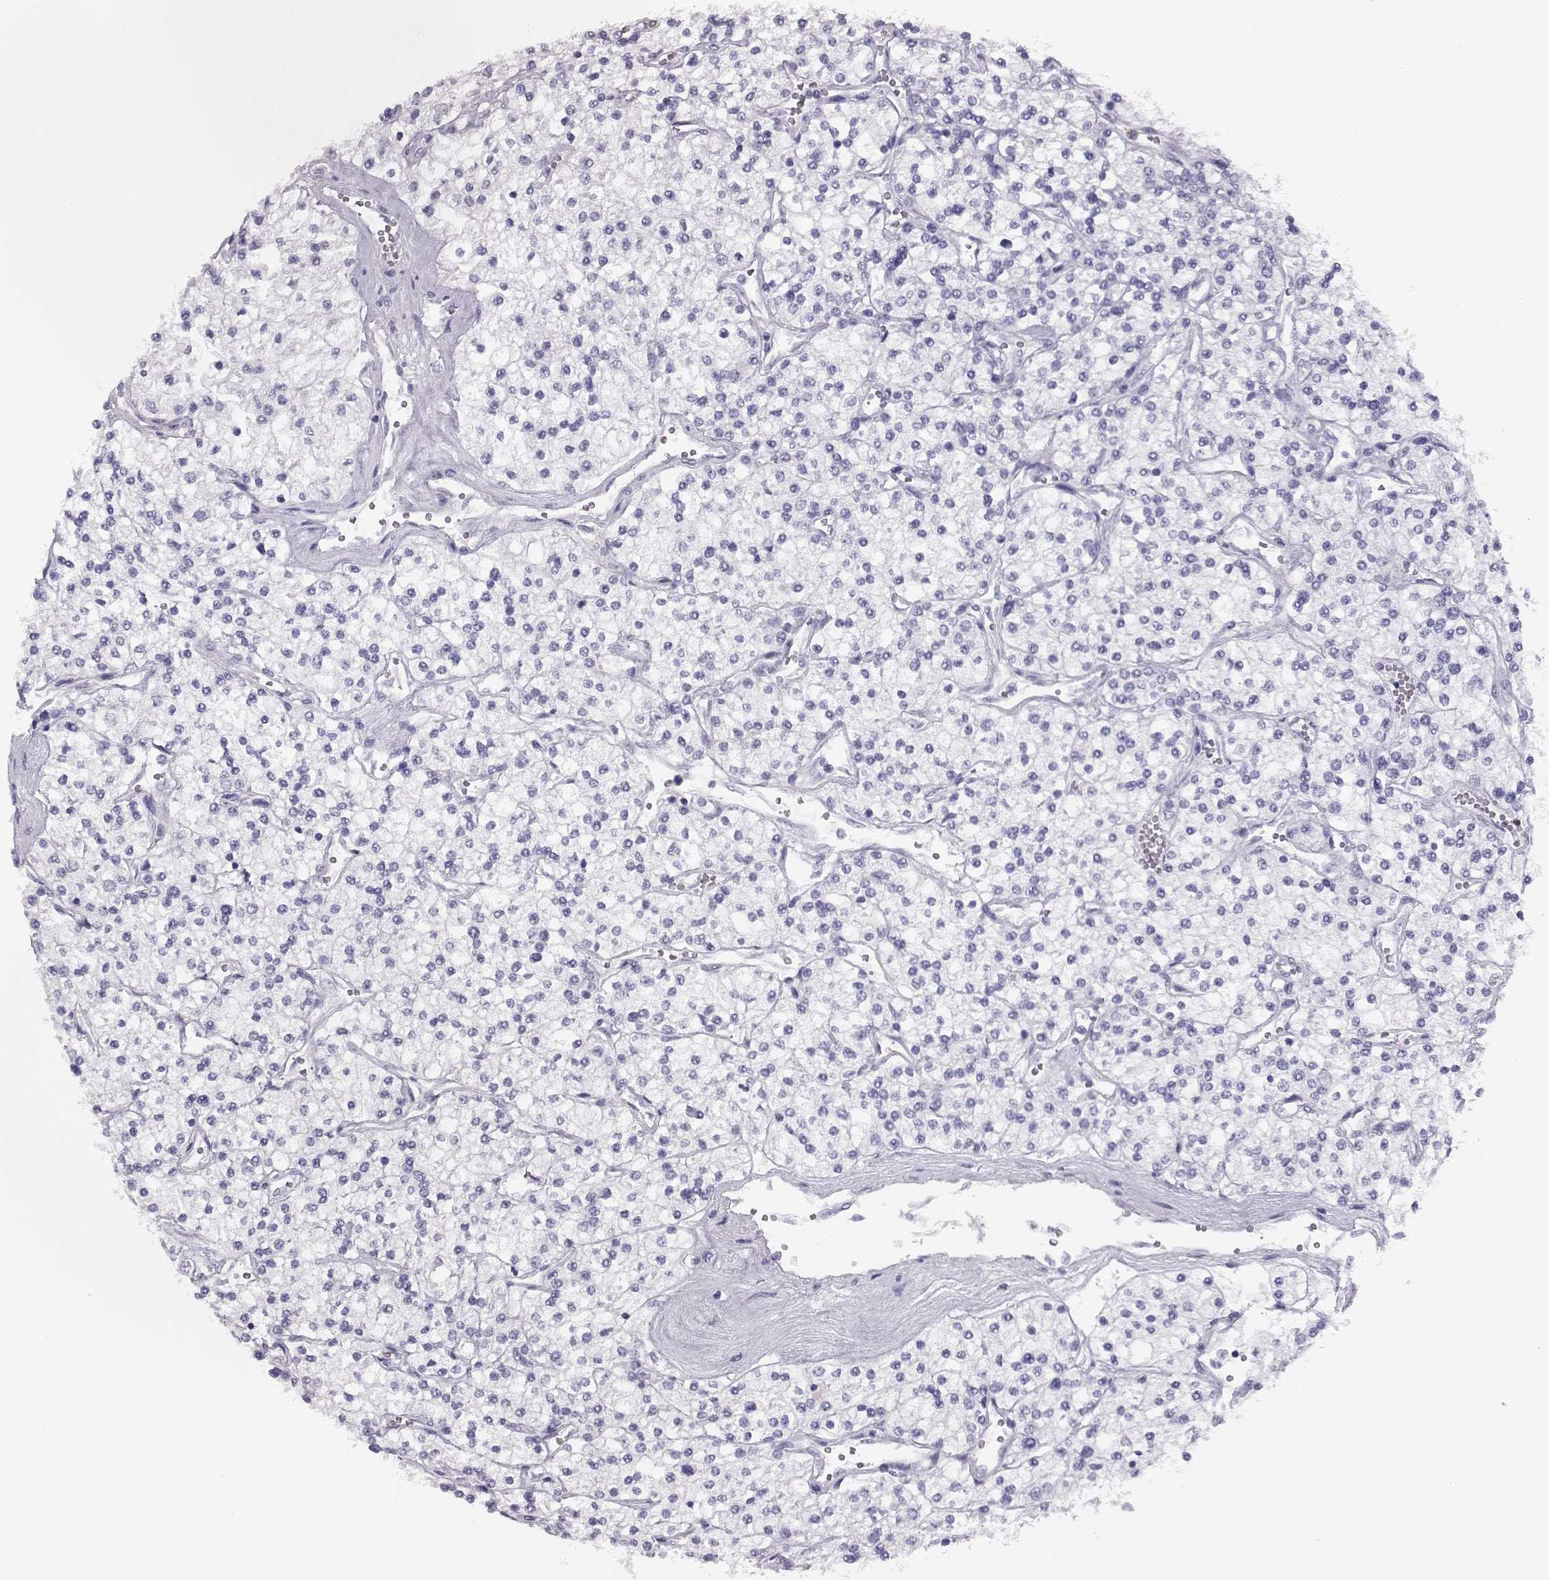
{"staining": {"intensity": "negative", "quantity": "none", "location": "none"}, "tissue": "renal cancer", "cell_type": "Tumor cells", "image_type": "cancer", "snomed": [{"axis": "morphology", "description": "Adenocarcinoma, NOS"}, {"axis": "topography", "description": "Kidney"}], "caption": "Renal cancer was stained to show a protein in brown. There is no significant staining in tumor cells. (Brightfield microscopy of DAB immunohistochemistry (IHC) at high magnification).", "gene": "MIP", "patient": {"sex": "male", "age": 80}}